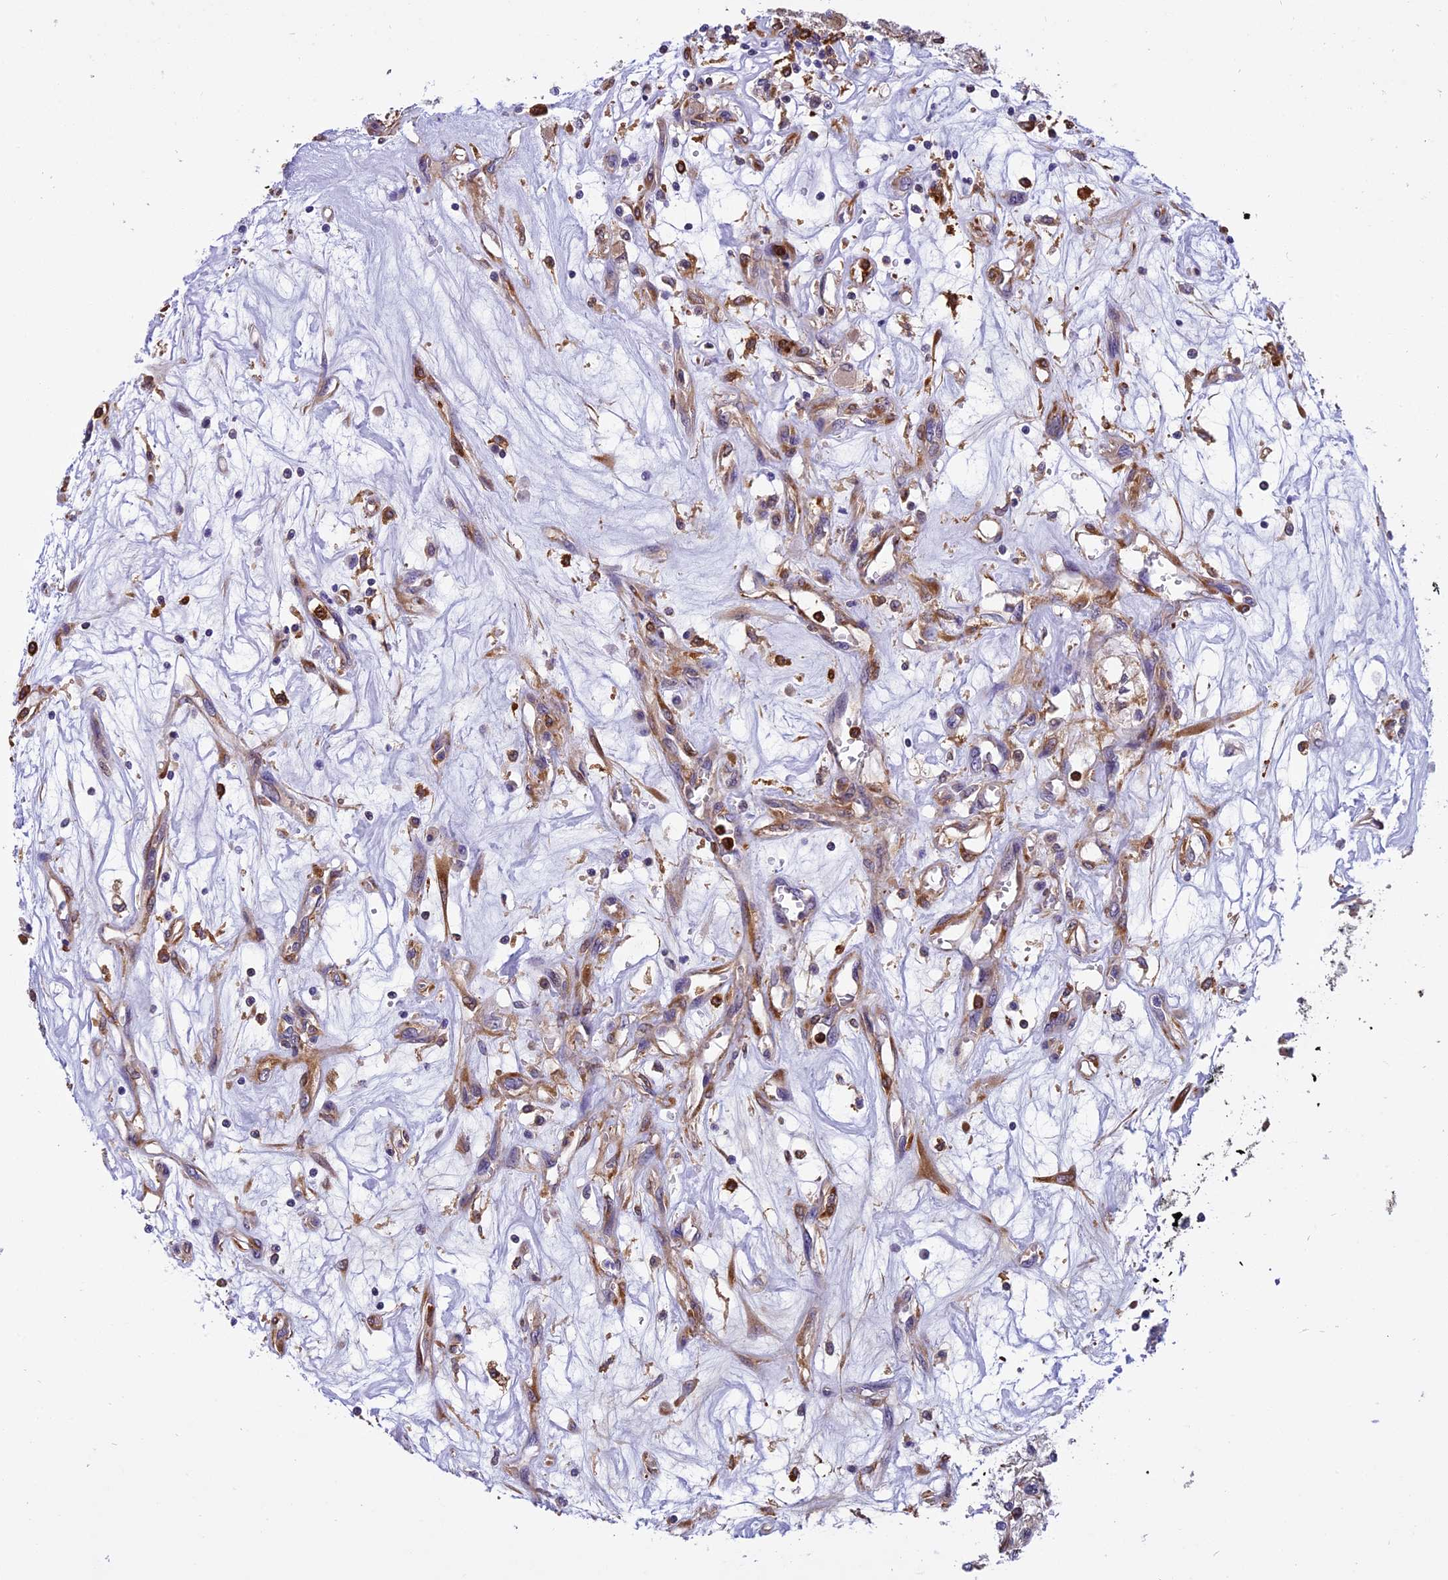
{"staining": {"intensity": "negative", "quantity": "none", "location": "none"}, "tissue": "renal cancer", "cell_type": "Tumor cells", "image_type": "cancer", "snomed": [{"axis": "morphology", "description": "Adenocarcinoma, NOS"}, {"axis": "topography", "description": "Kidney"}], "caption": "Tumor cells are negative for protein expression in human adenocarcinoma (renal). (DAB (3,3'-diaminobenzidine) IHC with hematoxylin counter stain).", "gene": "EHBP1L1", "patient": {"sex": "female", "age": 59}}